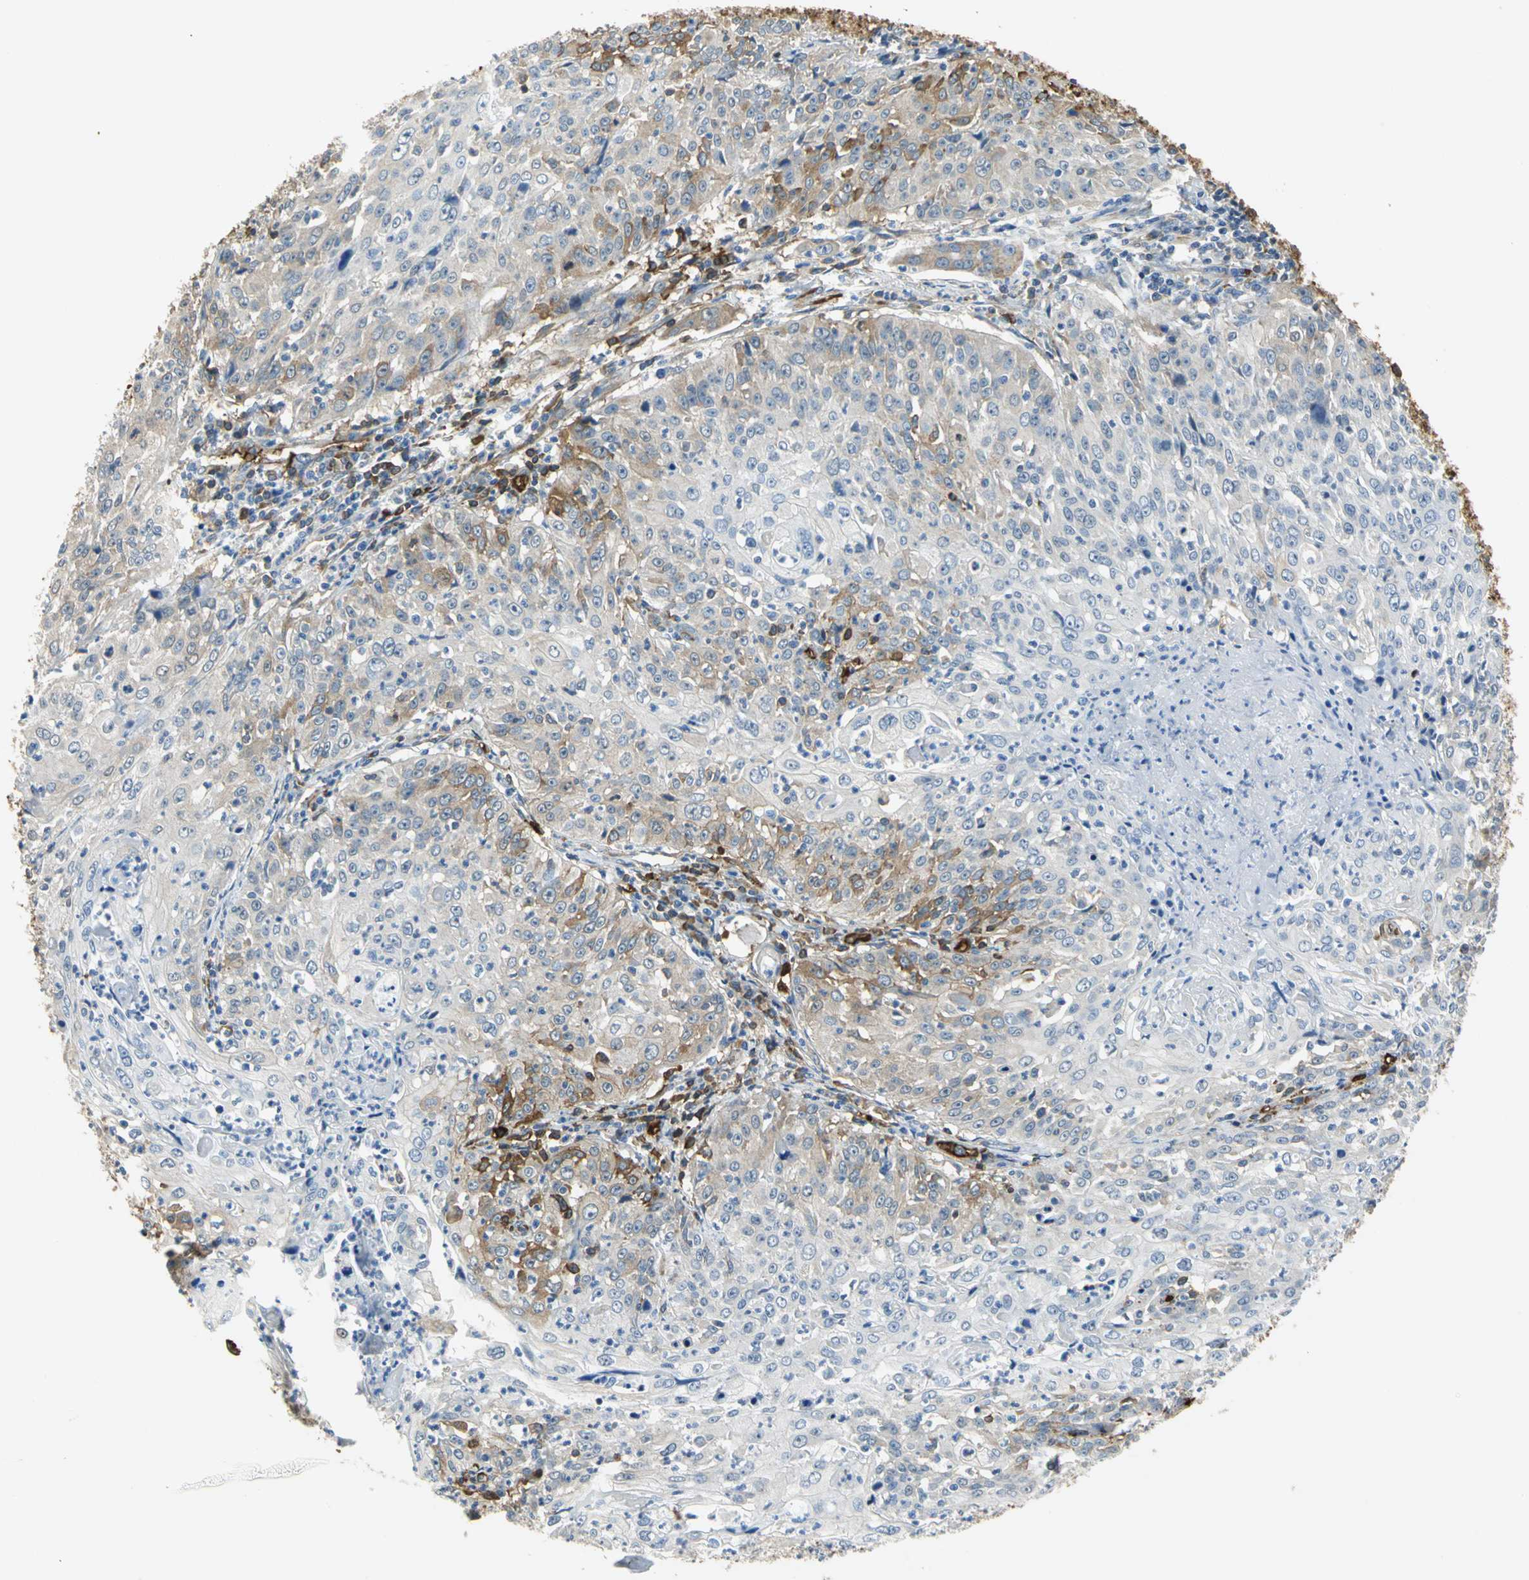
{"staining": {"intensity": "moderate", "quantity": "25%-75%", "location": "cytoplasmic/membranous"}, "tissue": "cervical cancer", "cell_type": "Tumor cells", "image_type": "cancer", "snomed": [{"axis": "morphology", "description": "Squamous cell carcinoma, NOS"}, {"axis": "topography", "description": "Cervix"}], "caption": "Protein expression by IHC reveals moderate cytoplasmic/membranous staining in approximately 25%-75% of tumor cells in cervical cancer. (Stains: DAB in brown, nuclei in blue, Microscopy: brightfield microscopy at high magnification).", "gene": "TREM1", "patient": {"sex": "female", "age": 39}}